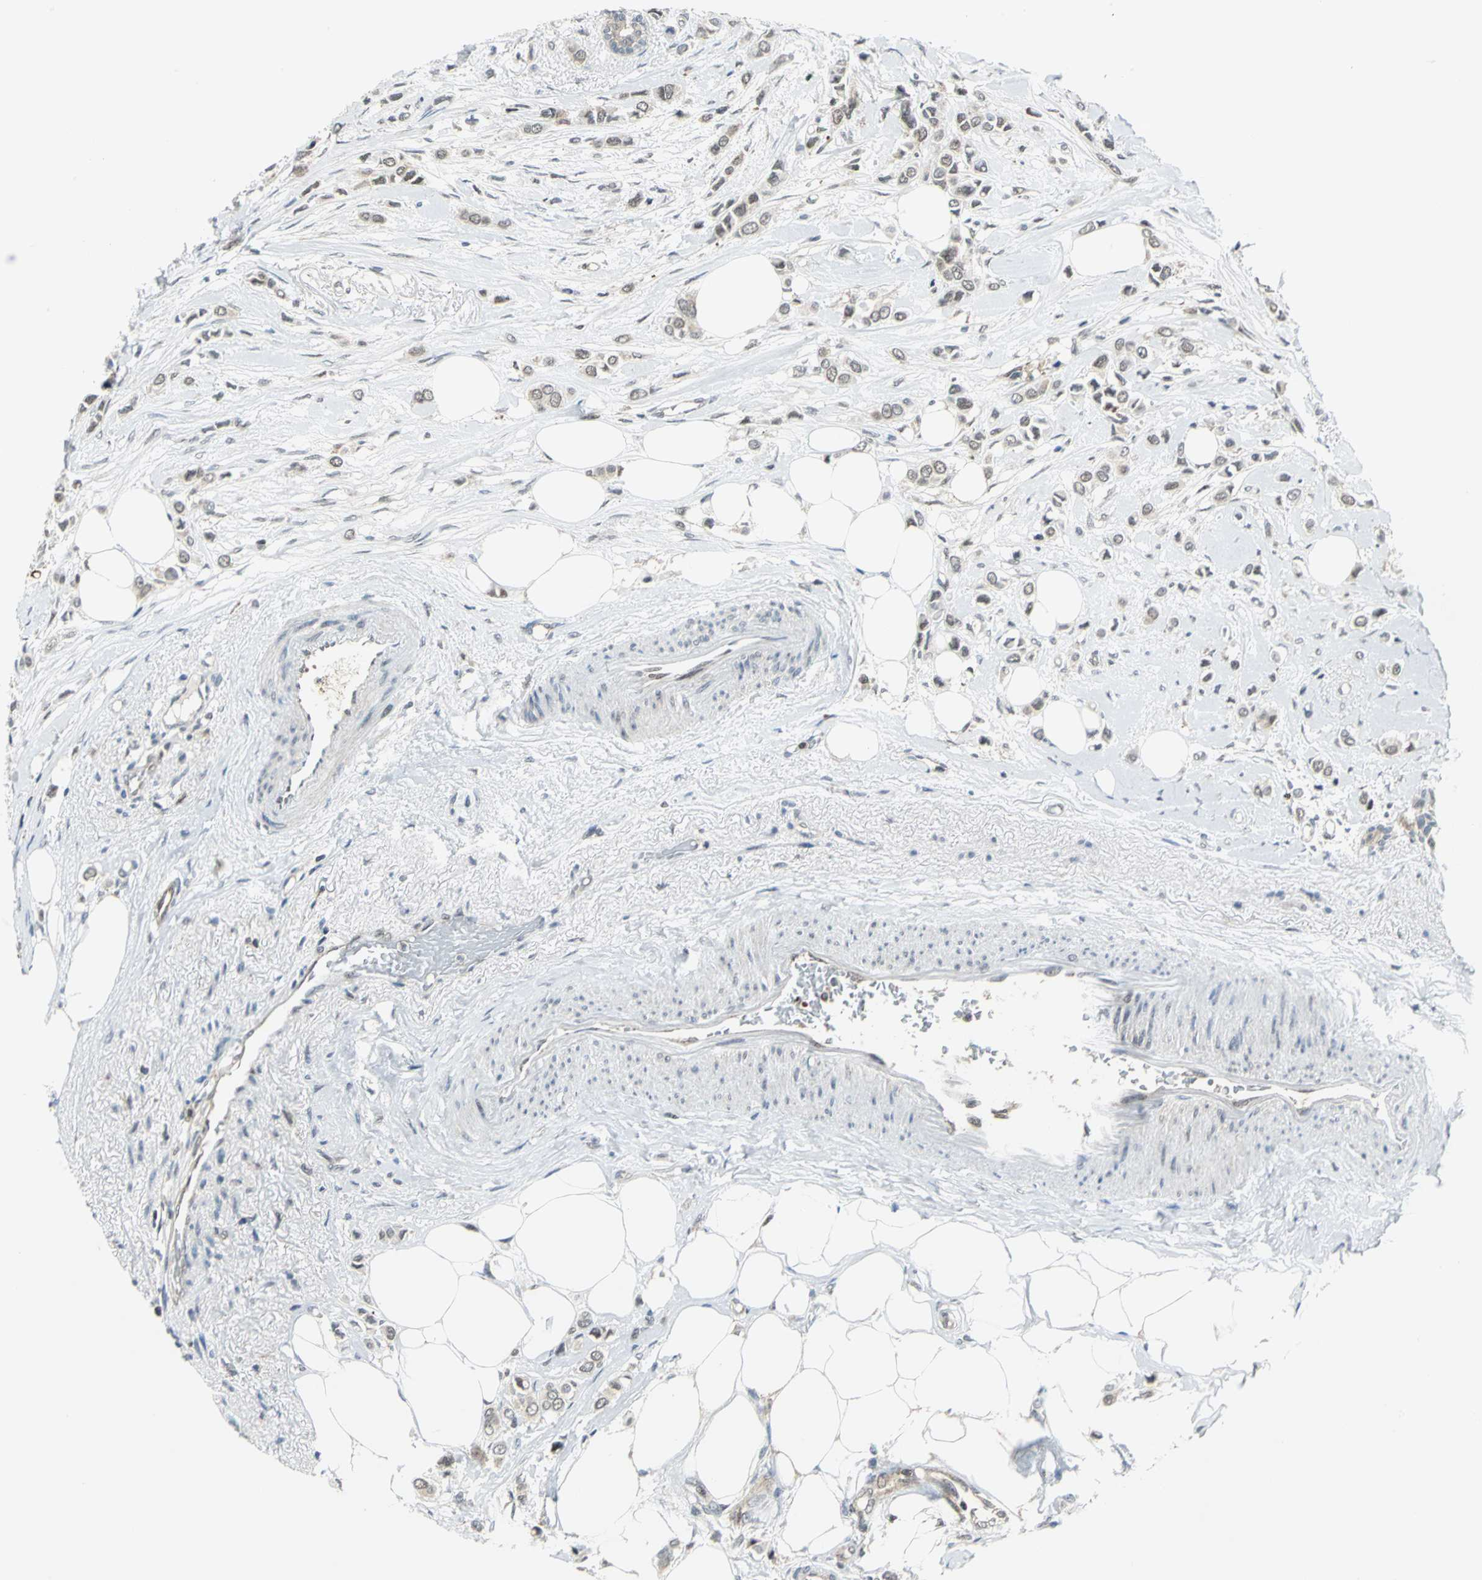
{"staining": {"intensity": "weak", "quantity": "<25%", "location": "nuclear"}, "tissue": "breast cancer", "cell_type": "Tumor cells", "image_type": "cancer", "snomed": [{"axis": "morphology", "description": "Lobular carcinoma"}, {"axis": "topography", "description": "Breast"}], "caption": "Immunohistochemistry (IHC) histopathology image of neoplastic tissue: human breast cancer stained with DAB (3,3'-diaminobenzidine) reveals no significant protein expression in tumor cells.", "gene": "PSMA4", "patient": {"sex": "female", "age": 51}}